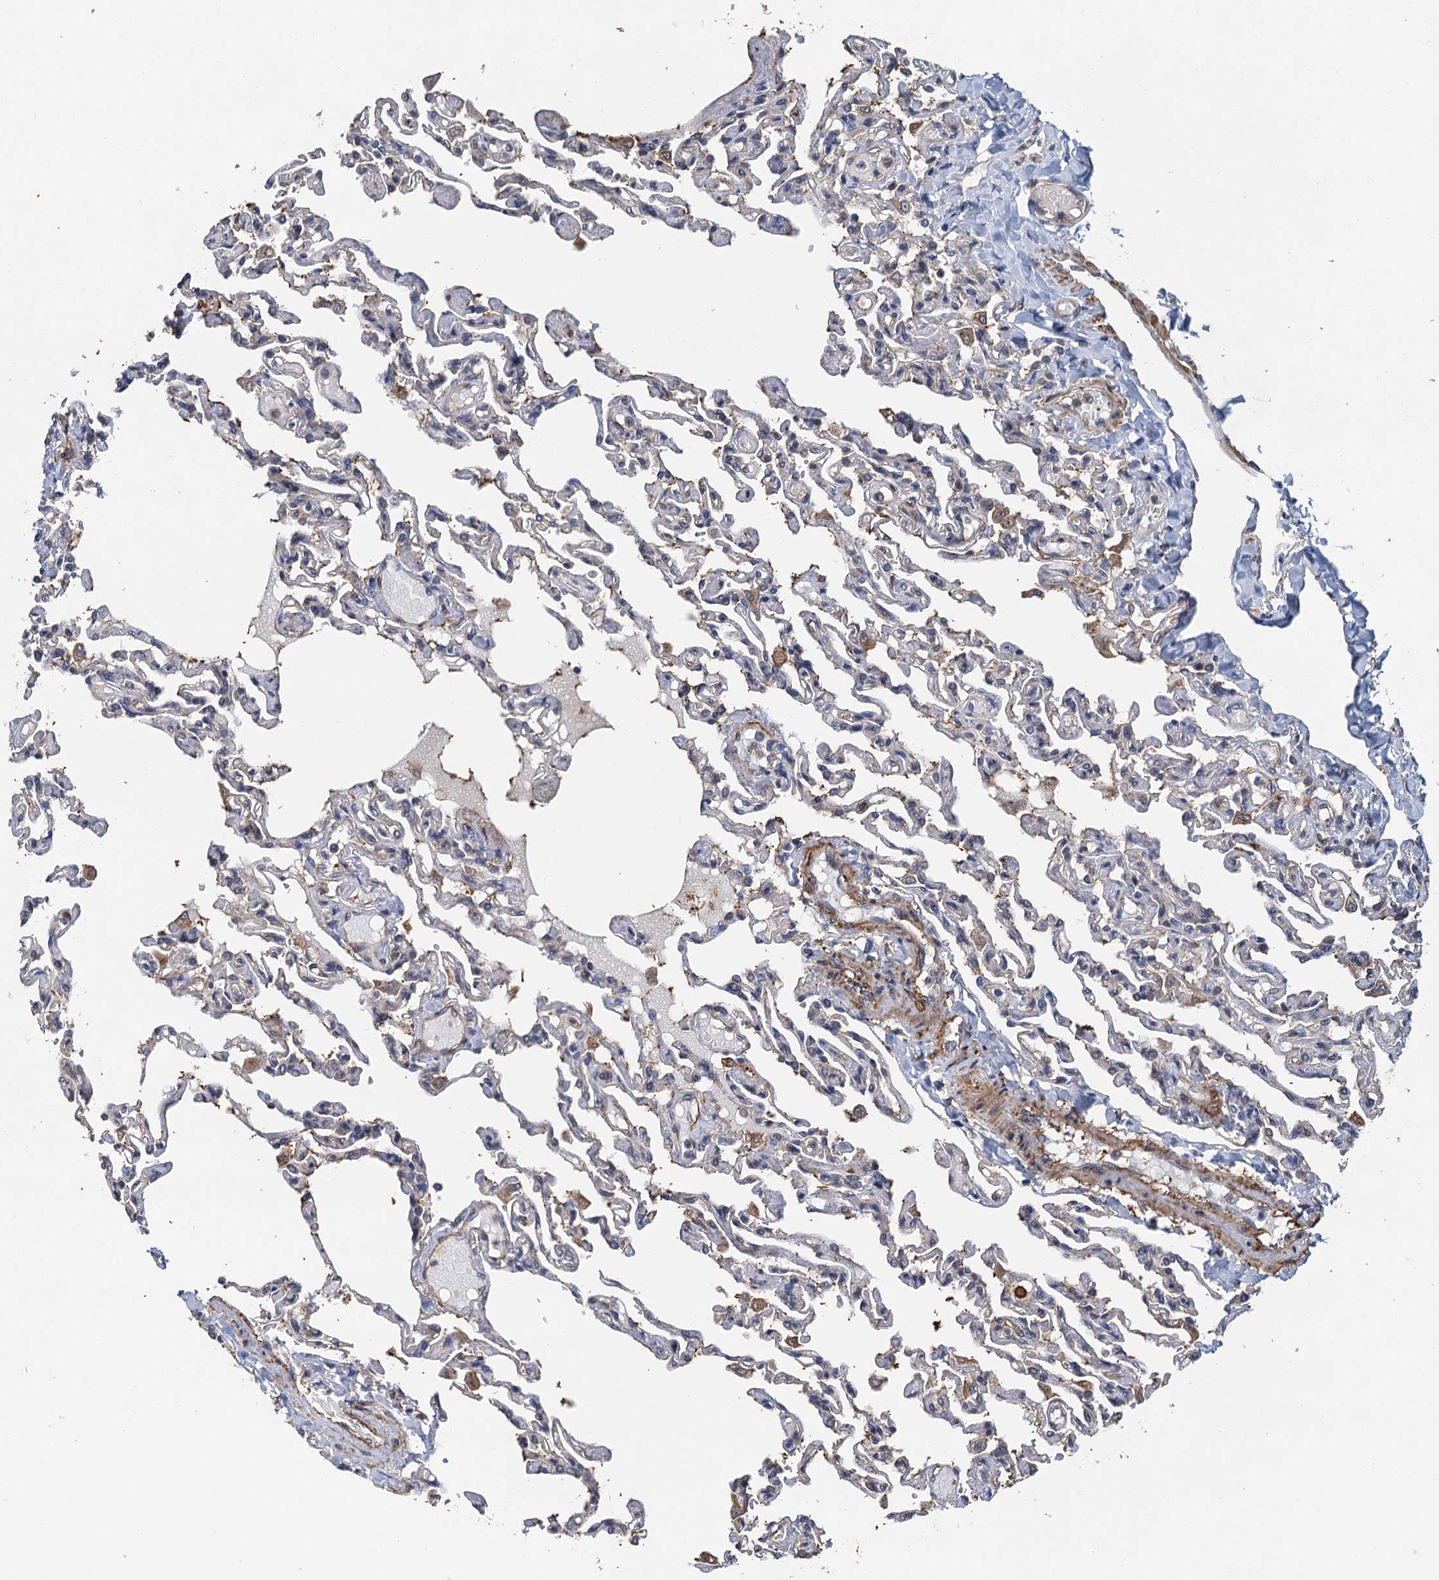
{"staining": {"intensity": "moderate", "quantity": "<25%", "location": "cytoplasmic/membranous"}, "tissue": "lung", "cell_type": "Alveolar cells", "image_type": "normal", "snomed": [{"axis": "morphology", "description": "Normal tissue, NOS"}, {"axis": "topography", "description": "Lung"}], "caption": "Immunohistochemistry image of normal human lung stained for a protein (brown), which demonstrates low levels of moderate cytoplasmic/membranous staining in about <25% of alveolar cells.", "gene": "MEAK7", "patient": {"sex": "male", "age": 21}}